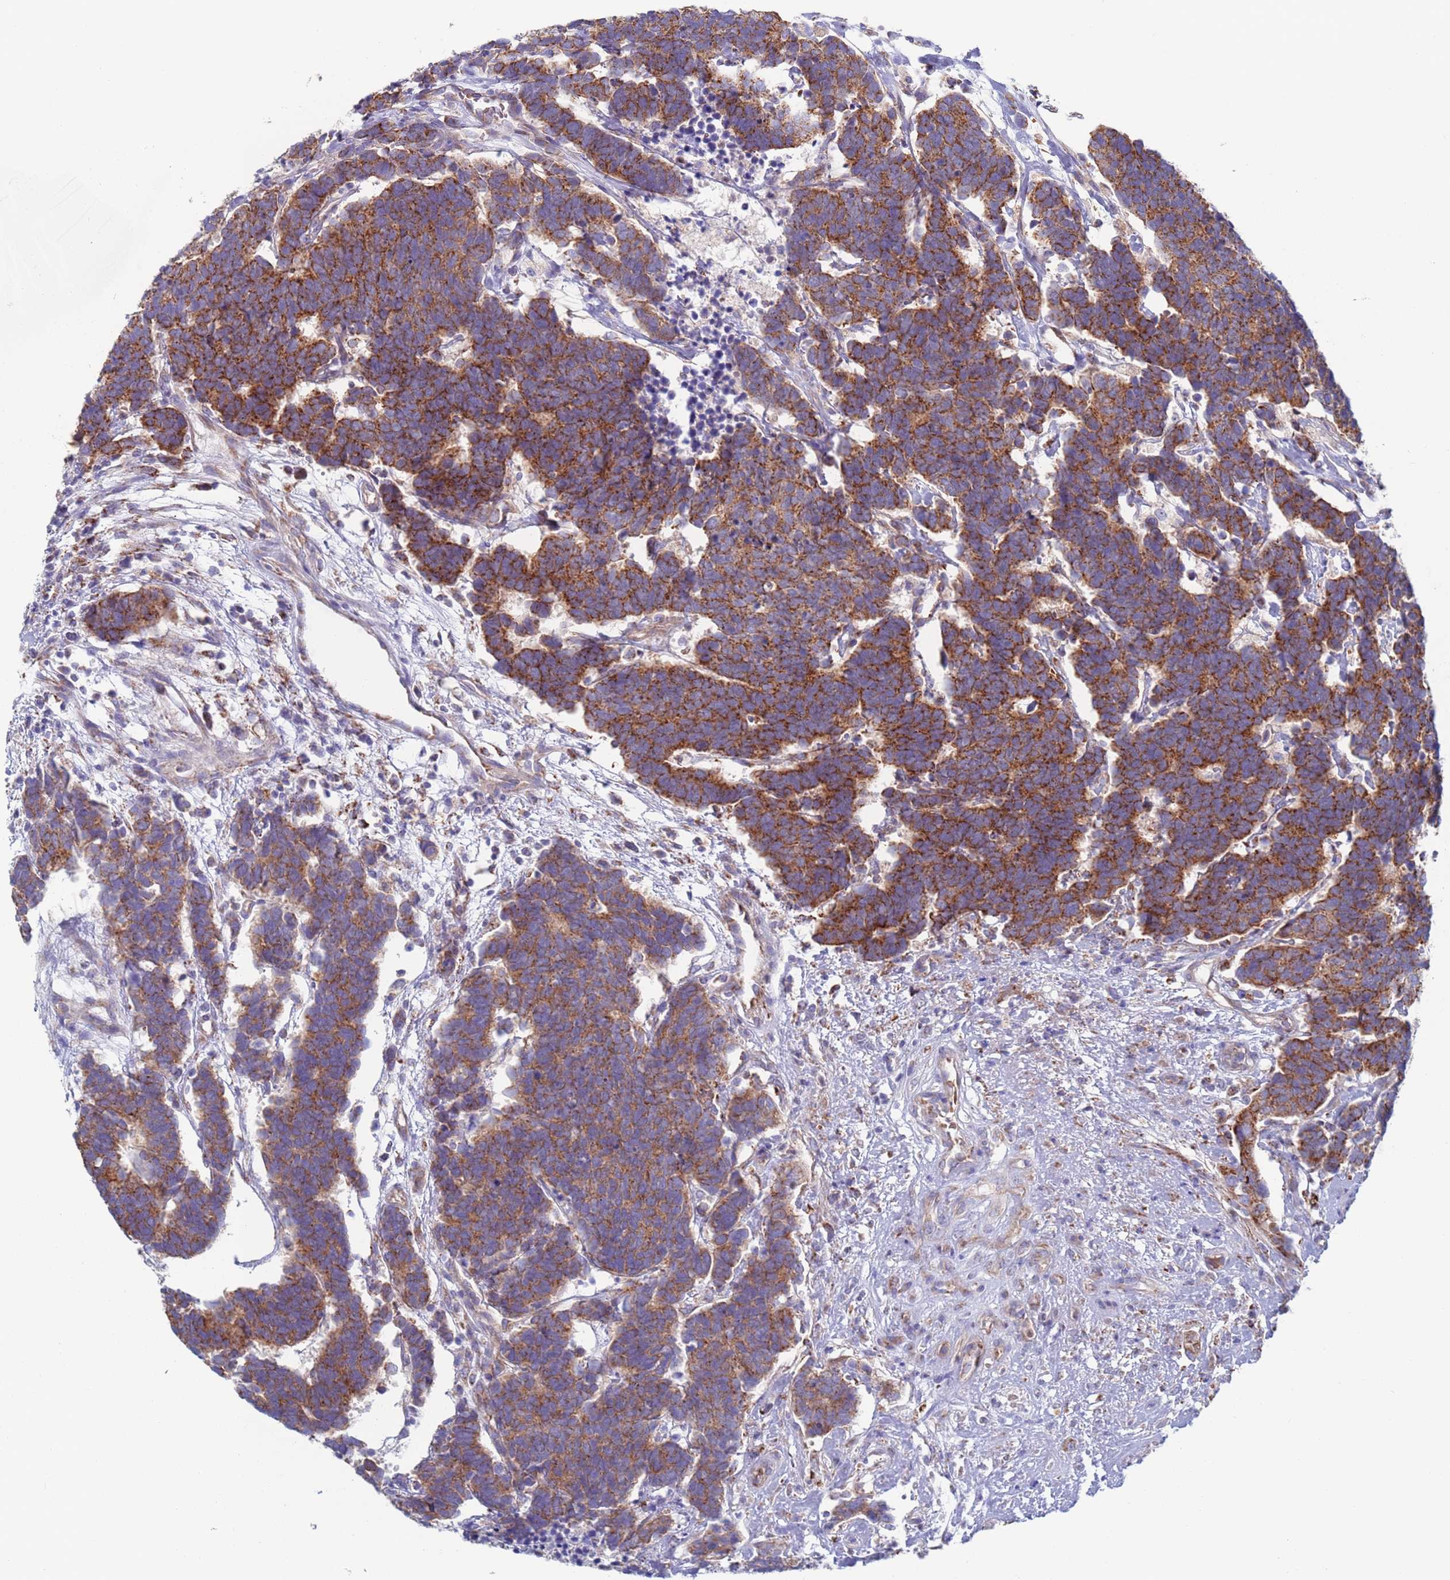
{"staining": {"intensity": "strong", "quantity": ">75%", "location": "cytoplasmic/membranous"}, "tissue": "carcinoid", "cell_type": "Tumor cells", "image_type": "cancer", "snomed": [{"axis": "morphology", "description": "Carcinoma, NOS"}, {"axis": "morphology", "description": "Carcinoid, malignant, NOS"}, {"axis": "topography", "description": "Urinary bladder"}], "caption": "Immunohistochemical staining of human carcinoid exhibits high levels of strong cytoplasmic/membranous positivity in about >75% of tumor cells. The protein is shown in brown color, while the nuclei are stained blue.", "gene": "CHCHD6", "patient": {"sex": "male", "age": 57}}